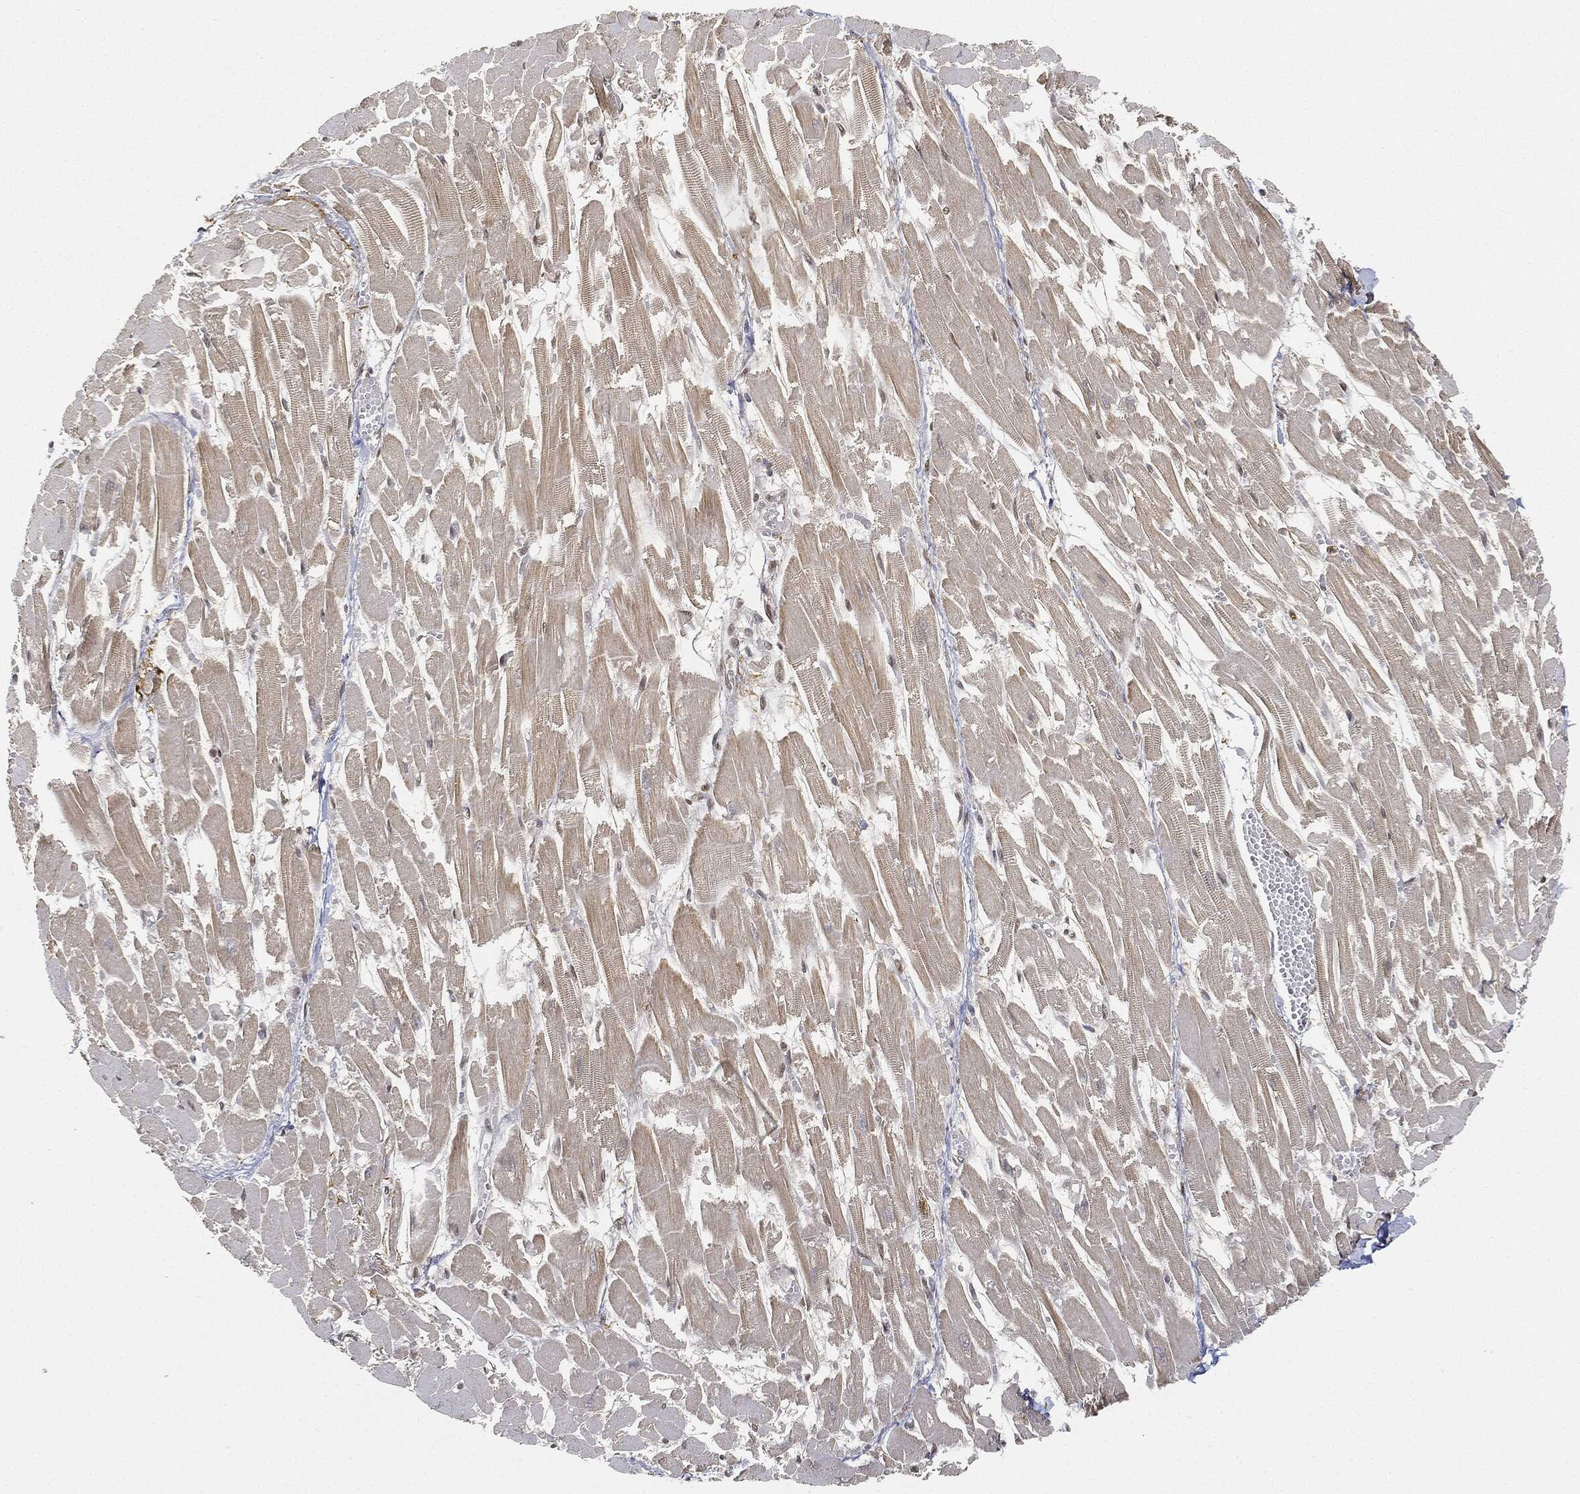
{"staining": {"intensity": "weak", "quantity": "<25%", "location": "cytoplasmic/membranous"}, "tissue": "heart muscle", "cell_type": "Cardiomyocytes", "image_type": "normal", "snomed": [{"axis": "morphology", "description": "Normal tissue, NOS"}, {"axis": "topography", "description": "Heart"}], "caption": "A high-resolution photomicrograph shows immunohistochemistry (IHC) staining of benign heart muscle, which shows no significant expression in cardiomyocytes.", "gene": "CIB1", "patient": {"sex": "female", "age": 52}}